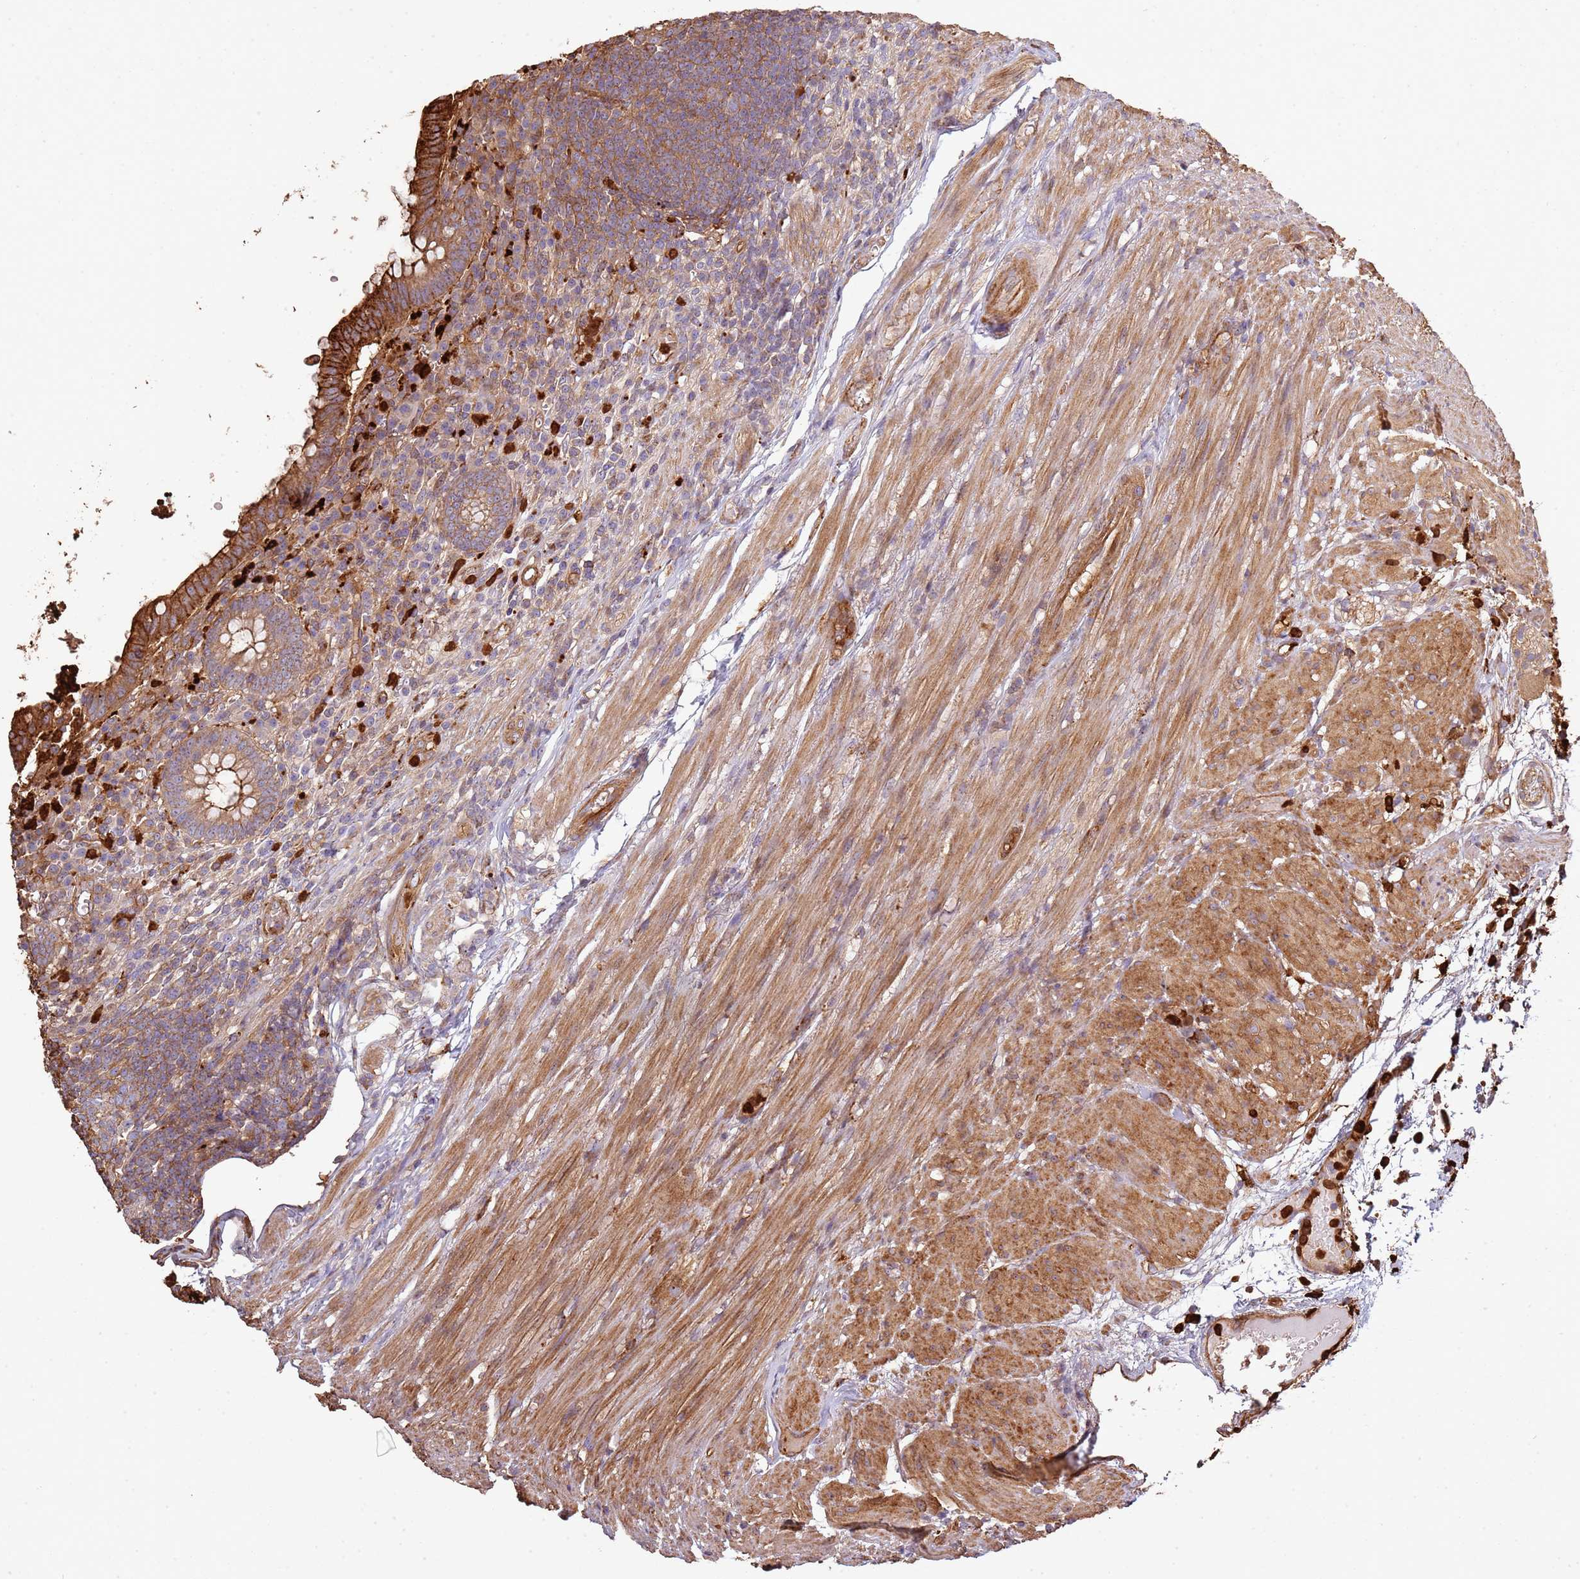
{"staining": {"intensity": "strong", "quantity": ">75%", "location": "cytoplasmic/membranous"}, "tissue": "appendix", "cell_type": "Glandular cells", "image_type": "normal", "snomed": [{"axis": "morphology", "description": "Normal tissue, NOS"}, {"axis": "topography", "description": "Appendix"}], "caption": "IHC histopathology image of normal appendix: human appendix stained using immunohistochemistry displays high levels of strong protein expression localized specifically in the cytoplasmic/membranous of glandular cells, appearing as a cytoplasmic/membranous brown color.", "gene": "NDUFAF4", "patient": {"sex": "male", "age": 83}}